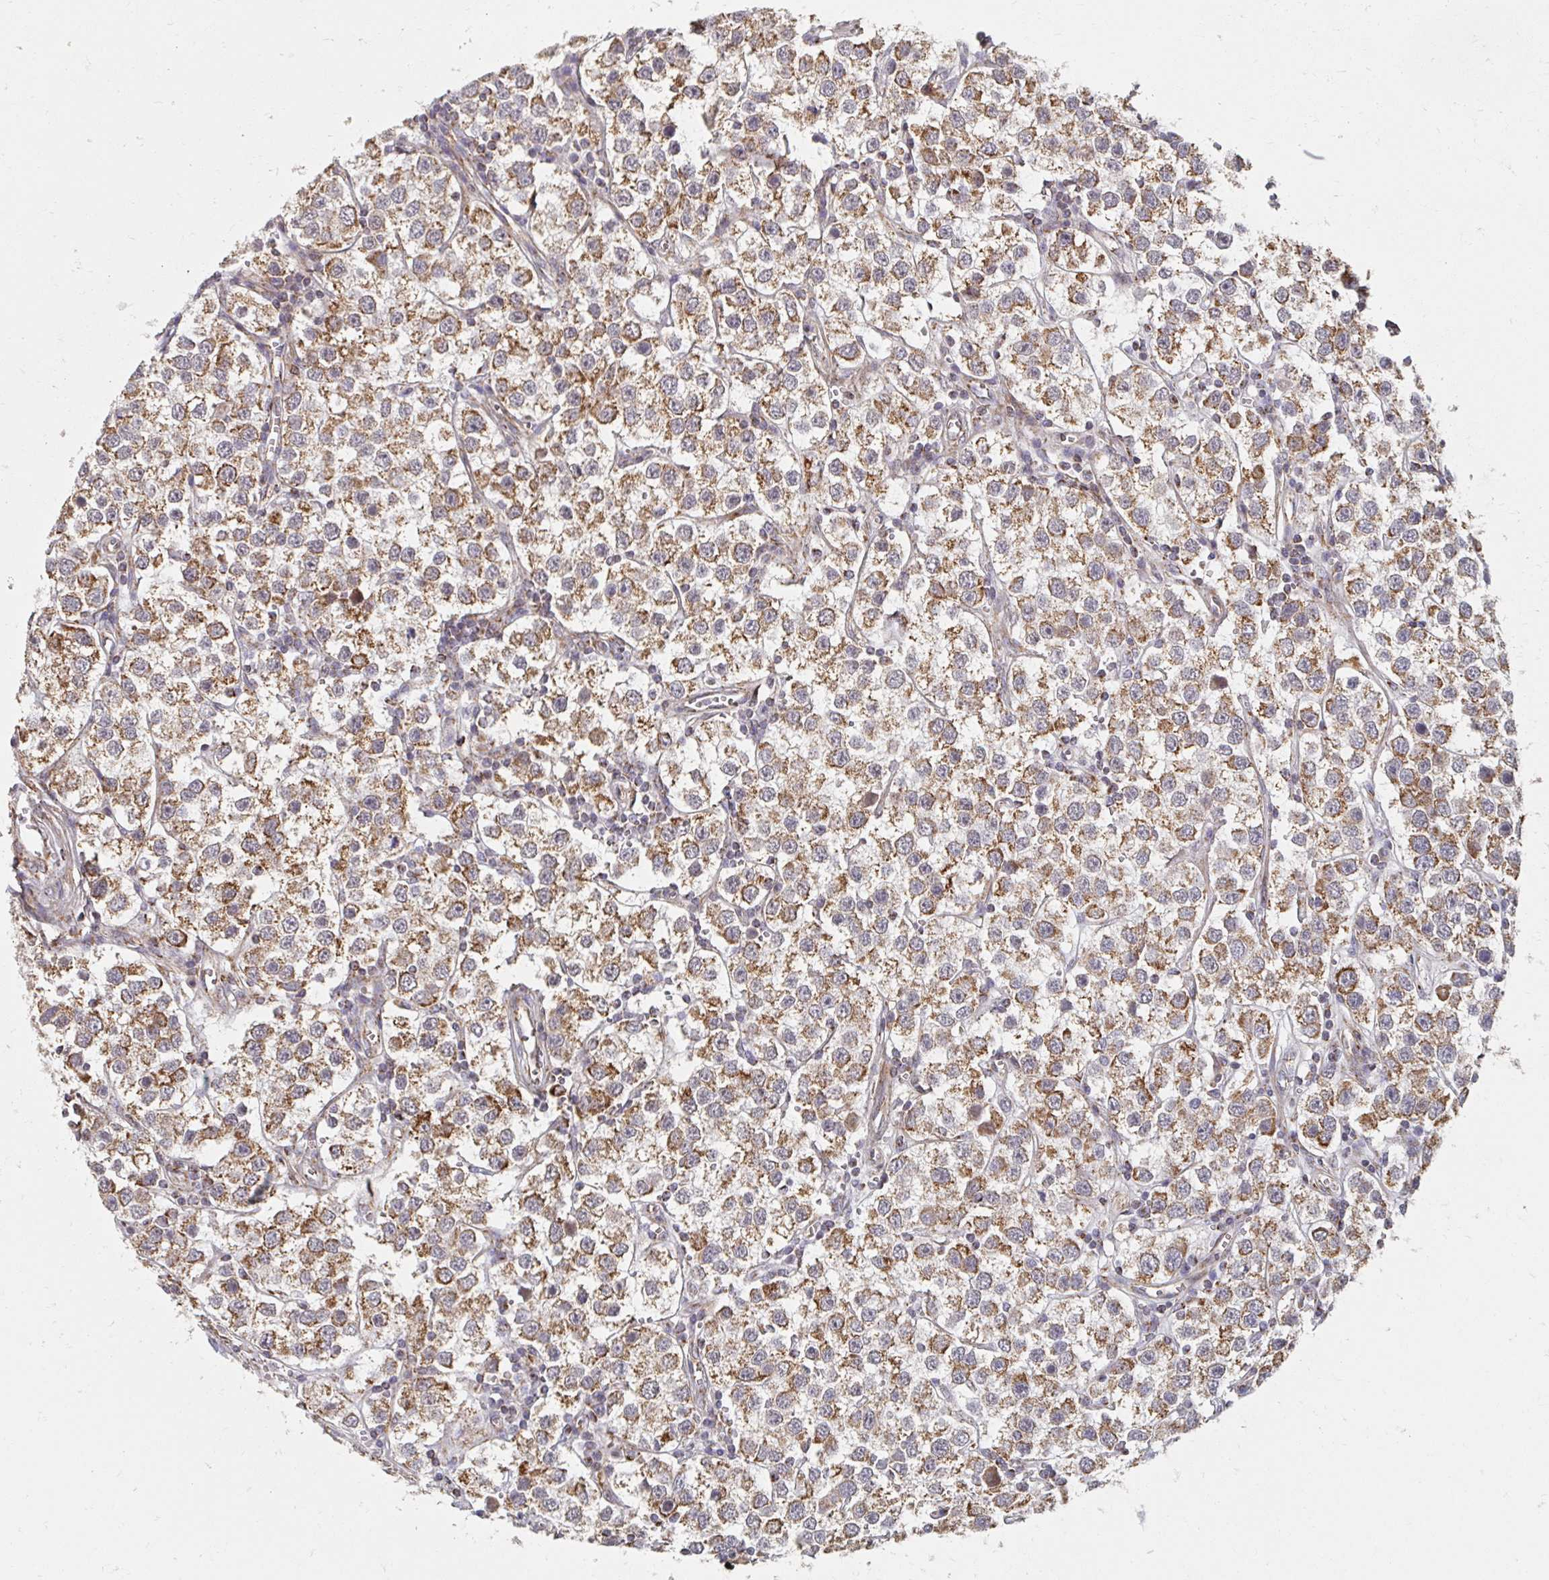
{"staining": {"intensity": "moderate", "quantity": ">75%", "location": "cytoplasmic/membranous"}, "tissue": "testis cancer", "cell_type": "Tumor cells", "image_type": "cancer", "snomed": [{"axis": "morphology", "description": "Seminoma, NOS"}, {"axis": "topography", "description": "Testis"}], "caption": "Testis seminoma tissue displays moderate cytoplasmic/membranous positivity in about >75% of tumor cells The protein of interest is stained brown, and the nuclei are stained in blue (DAB (3,3'-diaminobenzidine) IHC with brightfield microscopy, high magnification).", "gene": "MAVS", "patient": {"sex": "male", "age": 34}}